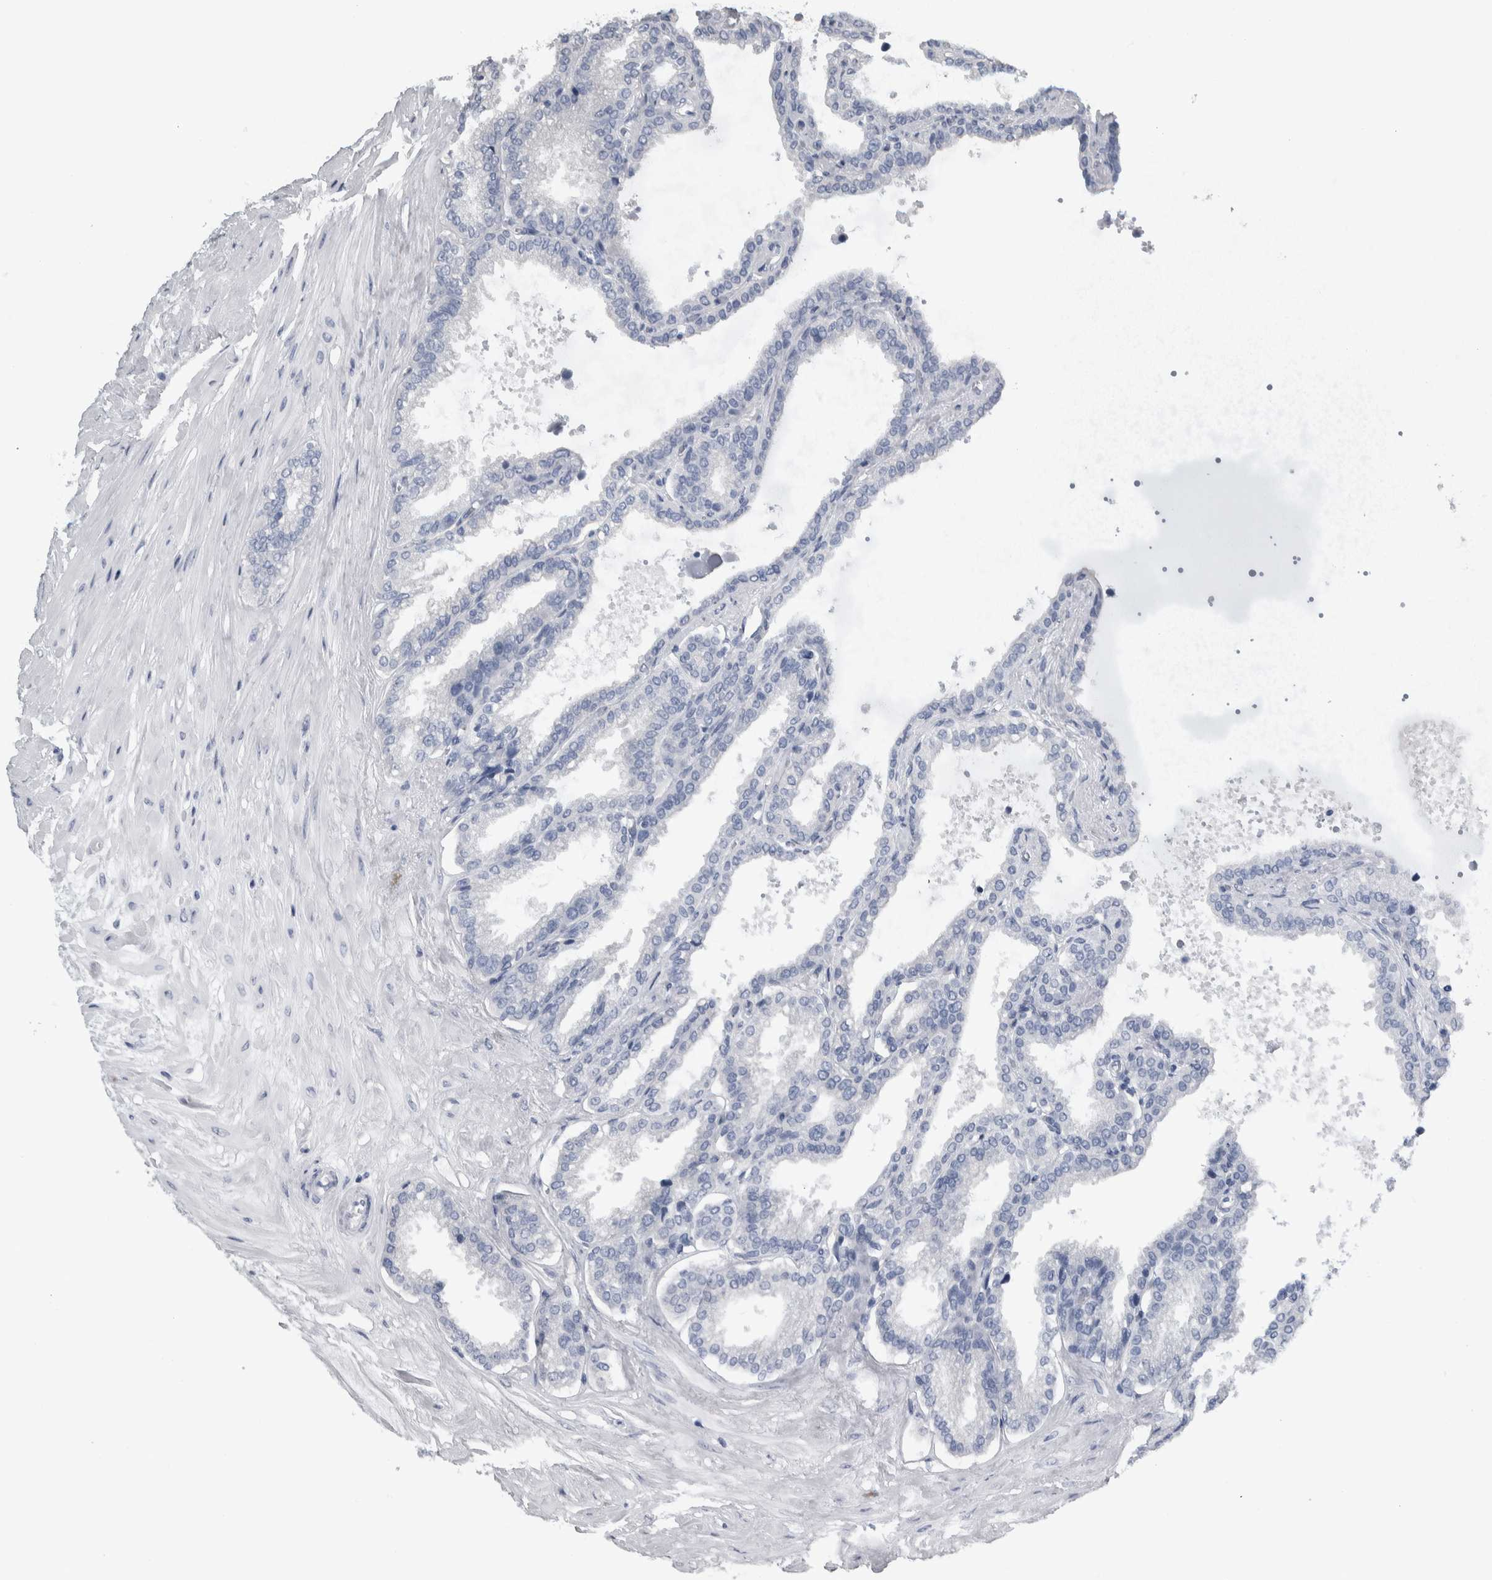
{"staining": {"intensity": "negative", "quantity": "none", "location": "none"}, "tissue": "seminal vesicle", "cell_type": "Glandular cells", "image_type": "normal", "snomed": [{"axis": "morphology", "description": "Normal tissue, NOS"}, {"axis": "topography", "description": "Seminal veicle"}], "caption": "Immunohistochemistry micrograph of unremarkable seminal vesicle: seminal vesicle stained with DAB demonstrates no significant protein expression in glandular cells.", "gene": "CDH17", "patient": {"sex": "male", "age": 46}}